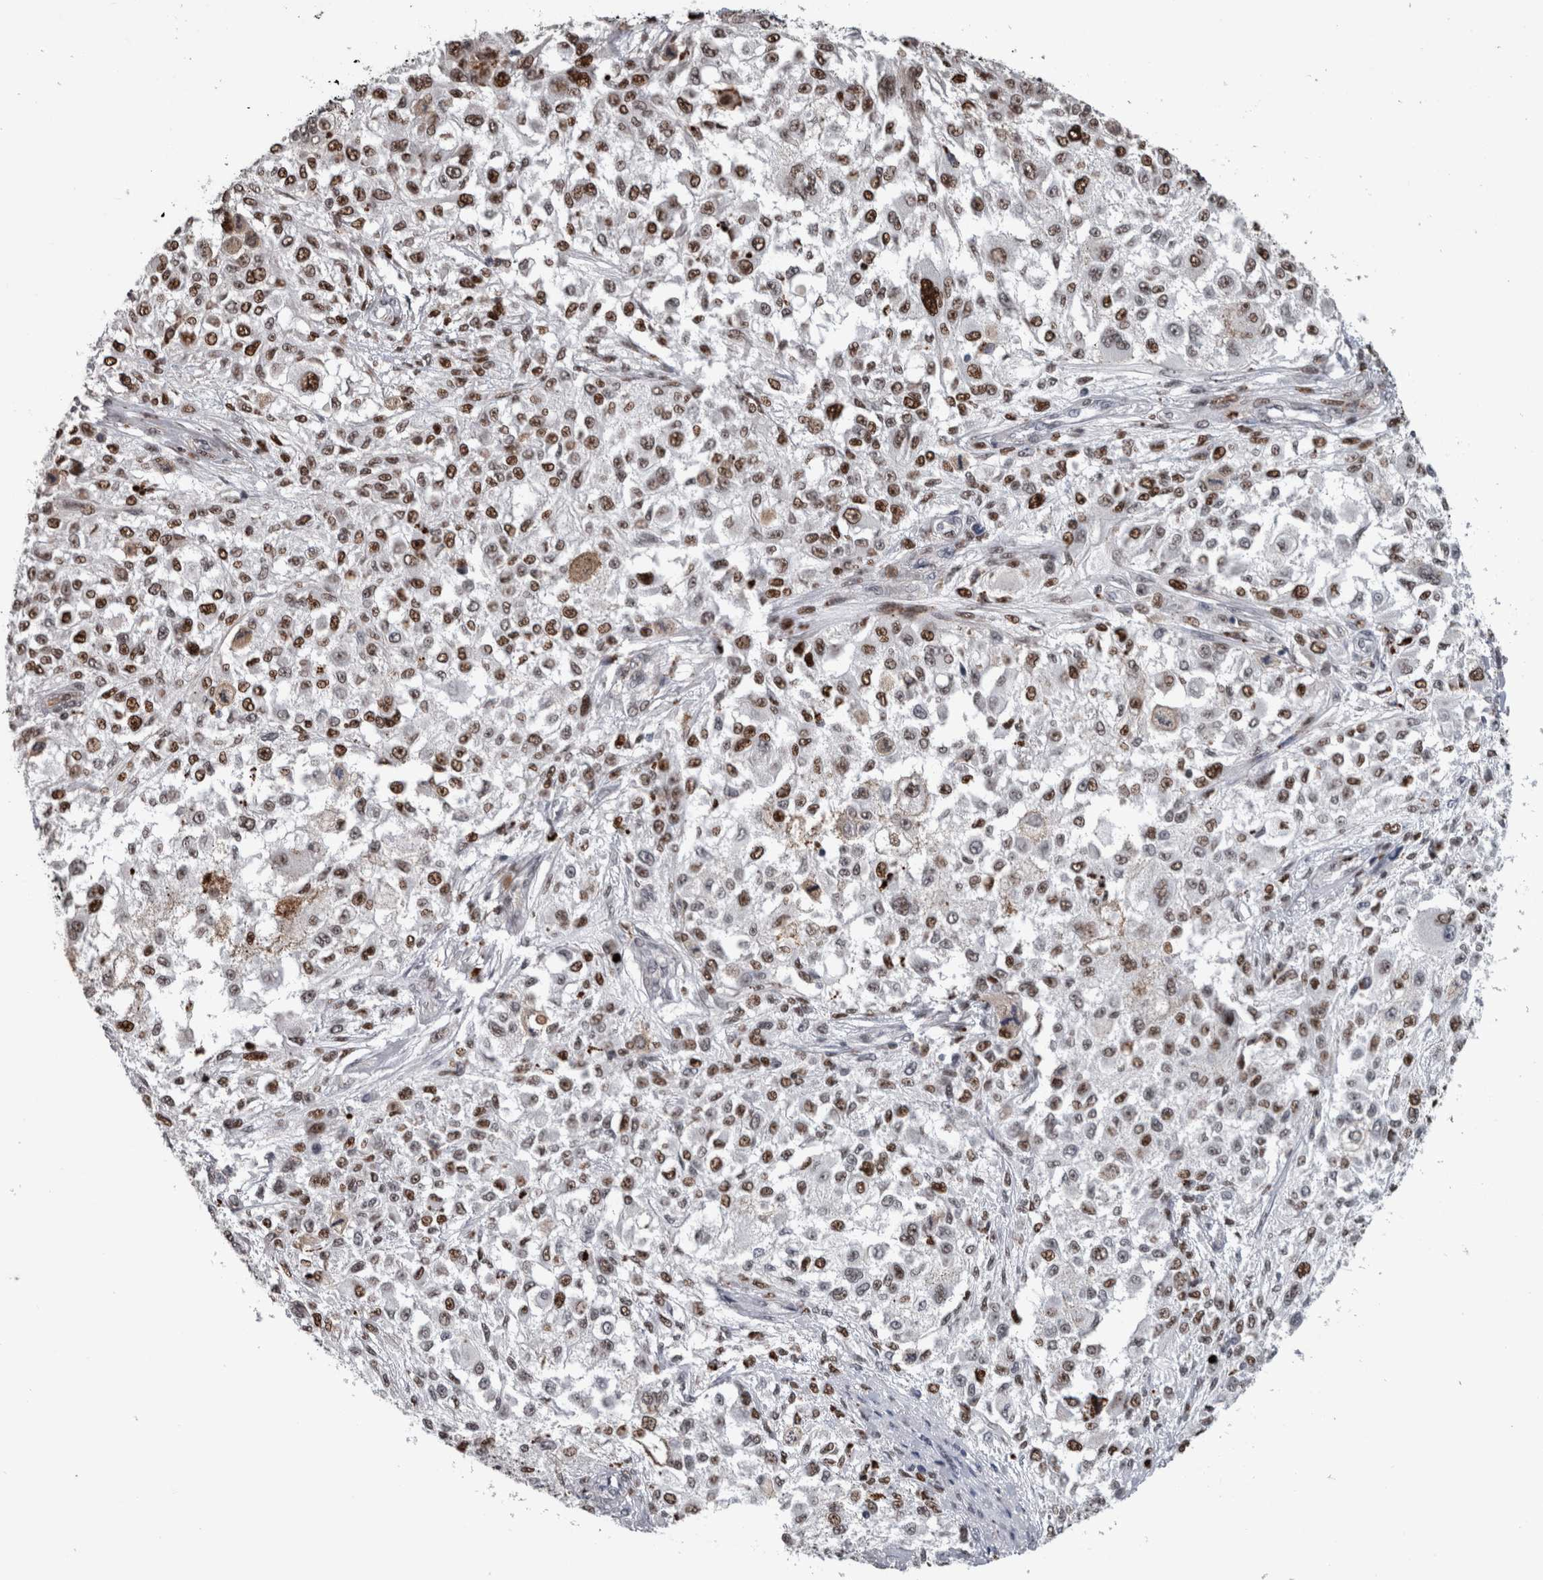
{"staining": {"intensity": "strong", "quantity": ">75%", "location": "nuclear"}, "tissue": "melanoma", "cell_type": "Tumor cells", "image_type": "cancer", "snomed": [{"axis": "morphology", "description": "Necrosis, NOS"}, {"axis": "morphology", "description": "Malignant melanoma, NOS"}, {"axis": "topography", "description": "Skin"}], "caption": "Malignant melanoma stained with a brown dye reveals strong nuclear positive expression in approximately >75% of tumor cells.", "gene": "POLD2", "patient": {"sex": "female", "age": 87}}